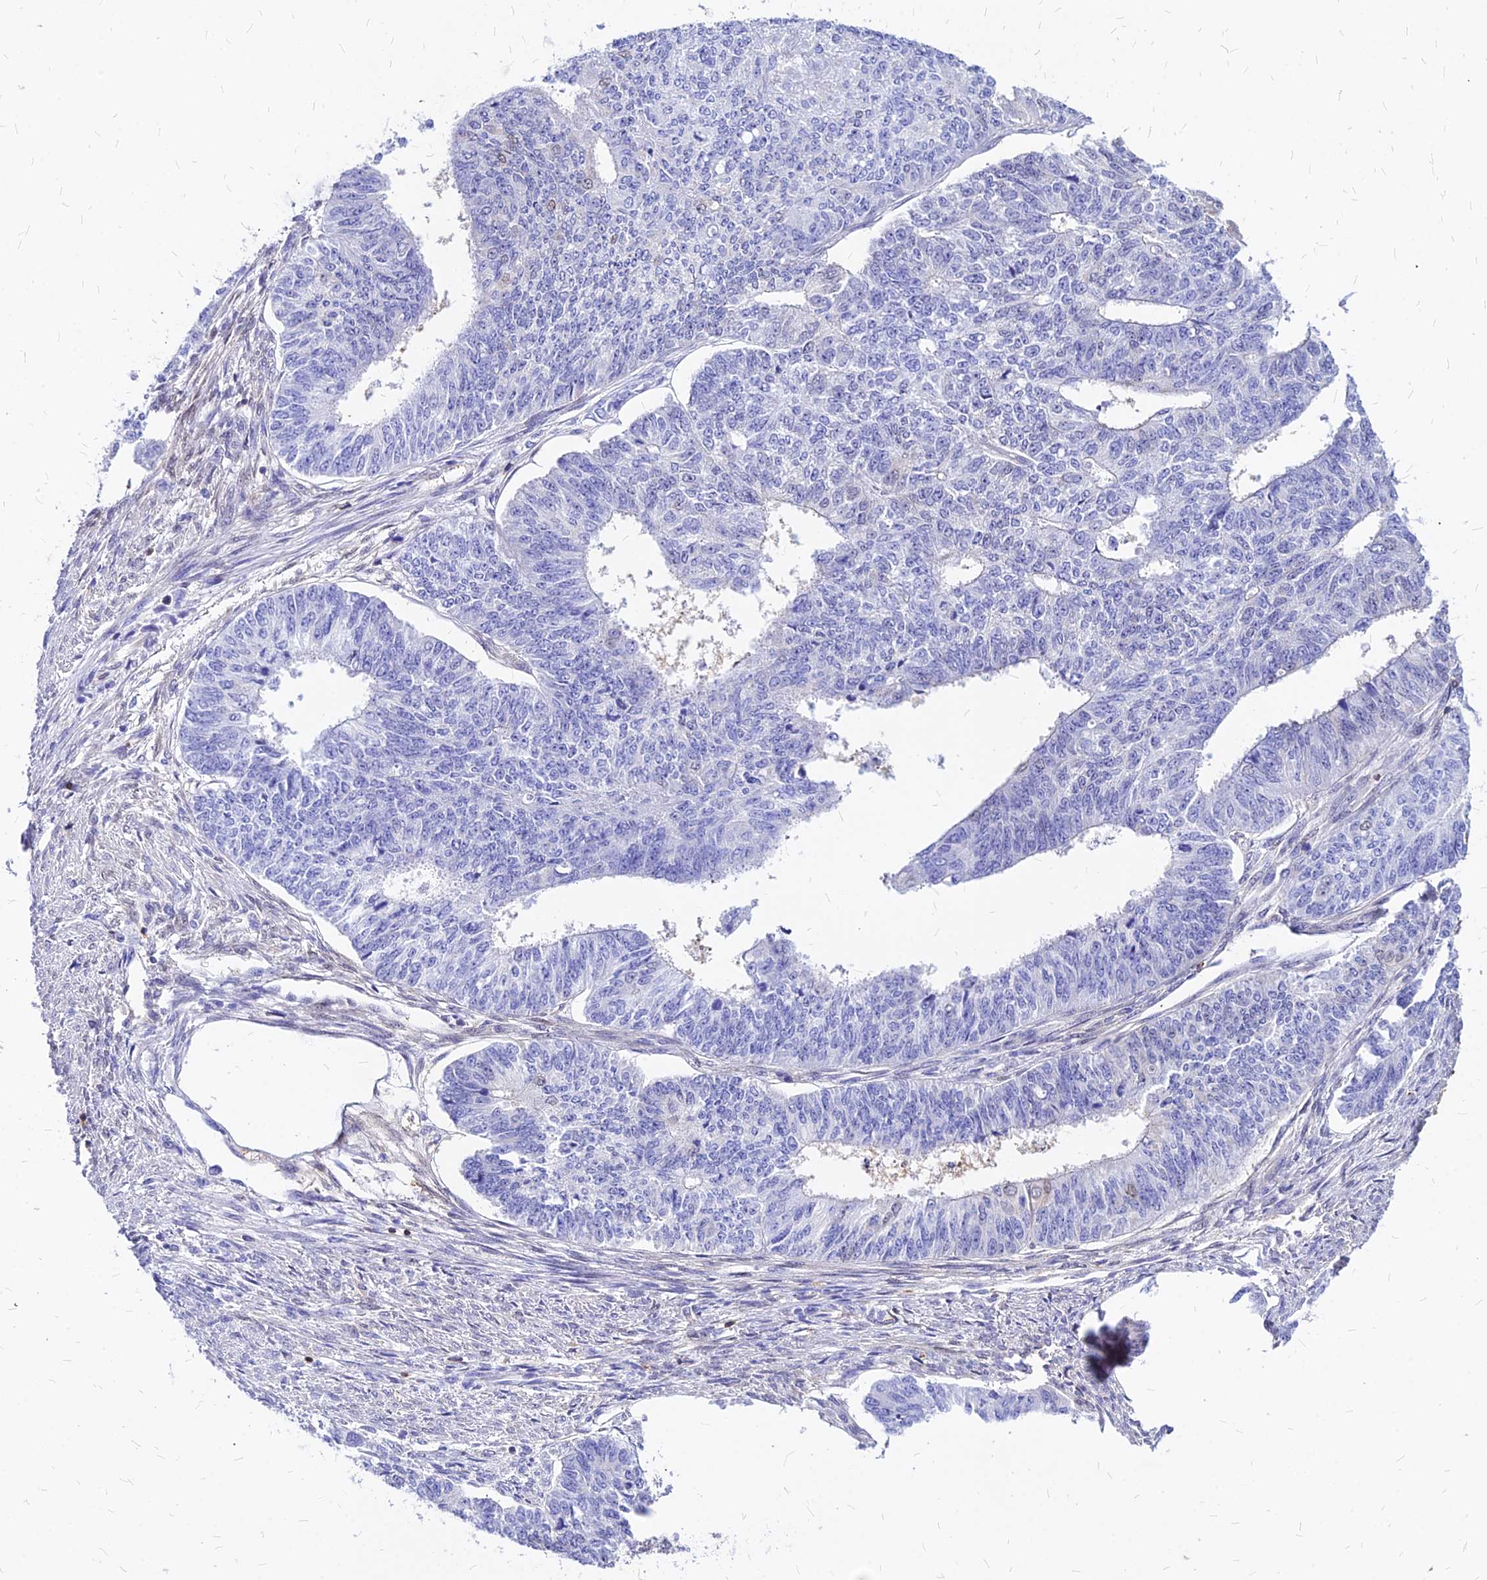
{"staining": {"intensity": "negative", "quantity": "none", "location": "none"}, "tissue": "endometrial cancer", "cell_type": "Tumor cells", "image_type": "cancer", "snomed": [{"axis": "morphology", "description": "Adenocarcinoma, NOS"}, {"axis": "topography", "description": "Endometrium"}], "caption": "This photomicrograph is of endometrial adenocarcinoma stained with immunohistochemistry to label a protein in brown with the nuclei are counter-stained blue. There is no expression in tumor cells. (DAB immunohistochemistry, high magnification).", "gene": "PAXX", "patient": {"sex": "female", "age": 32}}